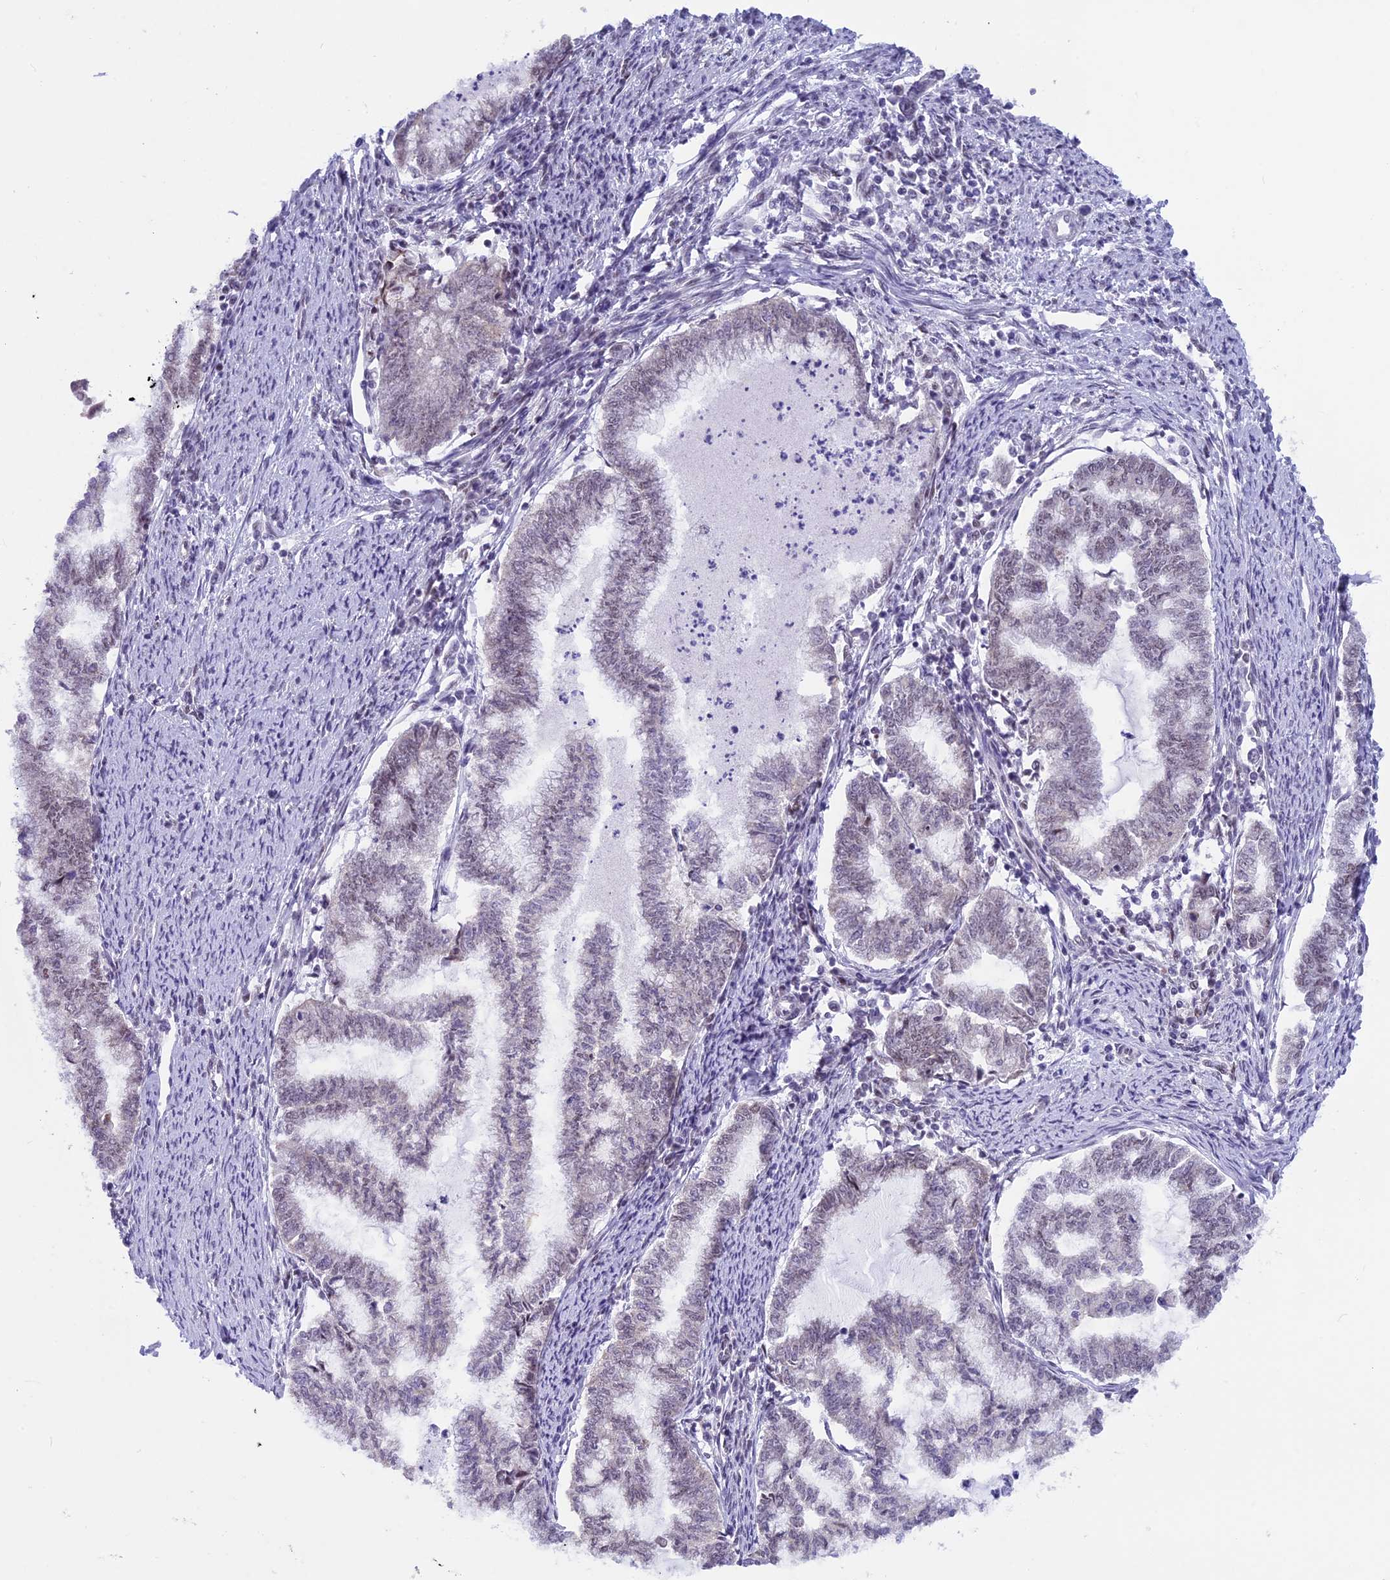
{"staining": {"intensity": "negative", "quantity": "none", "location": "none"}, "tissue": "endometrial cancer", "cell_type": "Tumor cells", "image_type": "cancer", "snomed": [{"axis": "morphology", "description": "Adenocarcinoma, NOS"}, {"axis": "topography", "description": "Endometrium"}], "caption": "Immunohistochemistry of endometrial adenocarcinoma exhibits no staining in tumor cells.", "gene": "SRSF5", "patient": {"sex": "female", "age": 79}}